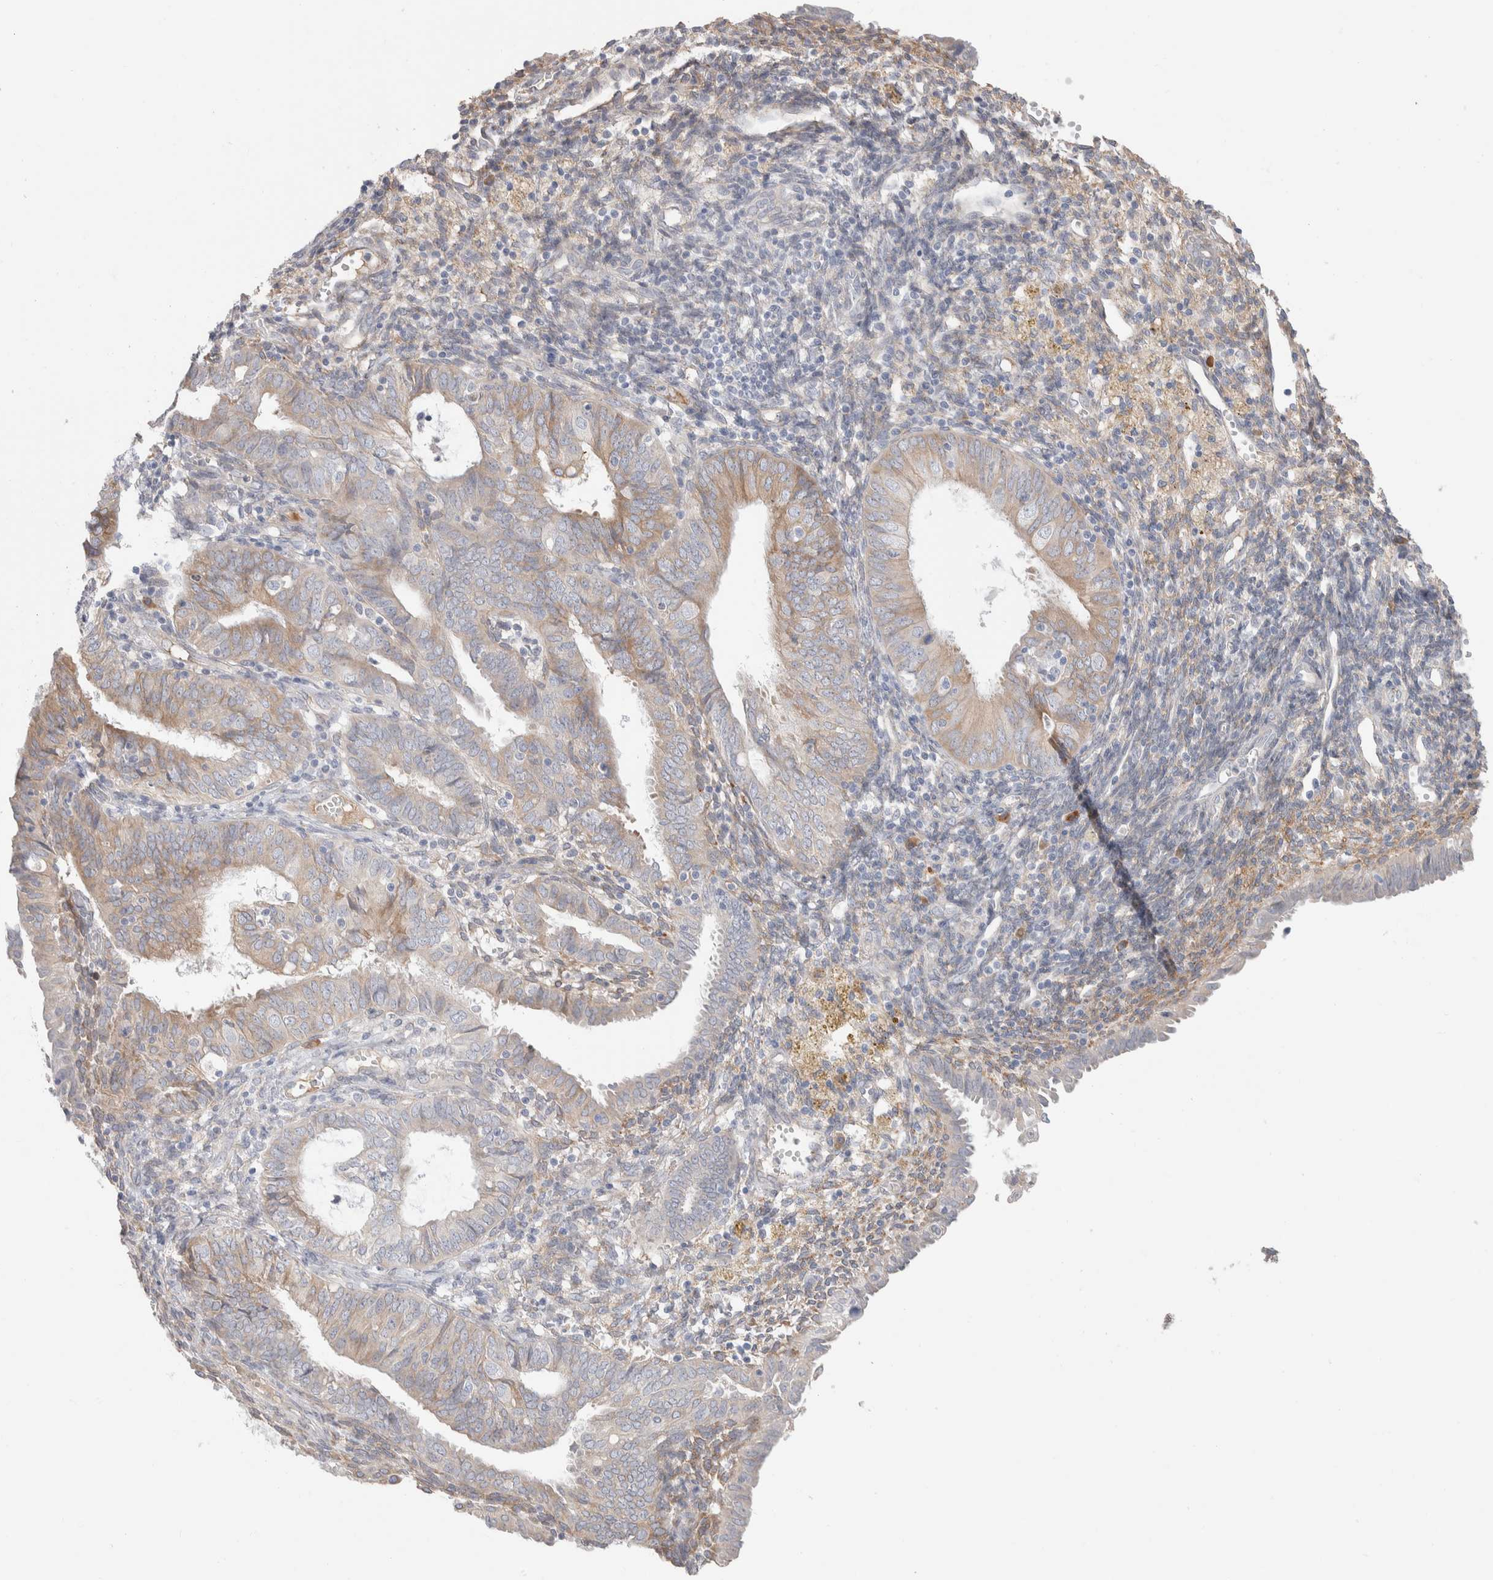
{"staining": {"intensity": "weak", "quantity": "25%-75%", "location": "cytoplasmic/membranous"}, "tissue": "endometrial cancer", "cell_type": "Tumor cells", "image_type": "cancer", "snomed": [{"axis": "morphology", "description": "Adenocarcinoma, NOS"}, {"axis": "topography", "description": "Endometrium"}], "caption": "Tumor cells demonstrate low levels of weak cytoplasmic/membranous positivity in approximately 25%-75% of cells in endometrial cancer.", "gene": "RUSF1", "patient": {"sex": "female", "age": 58}}